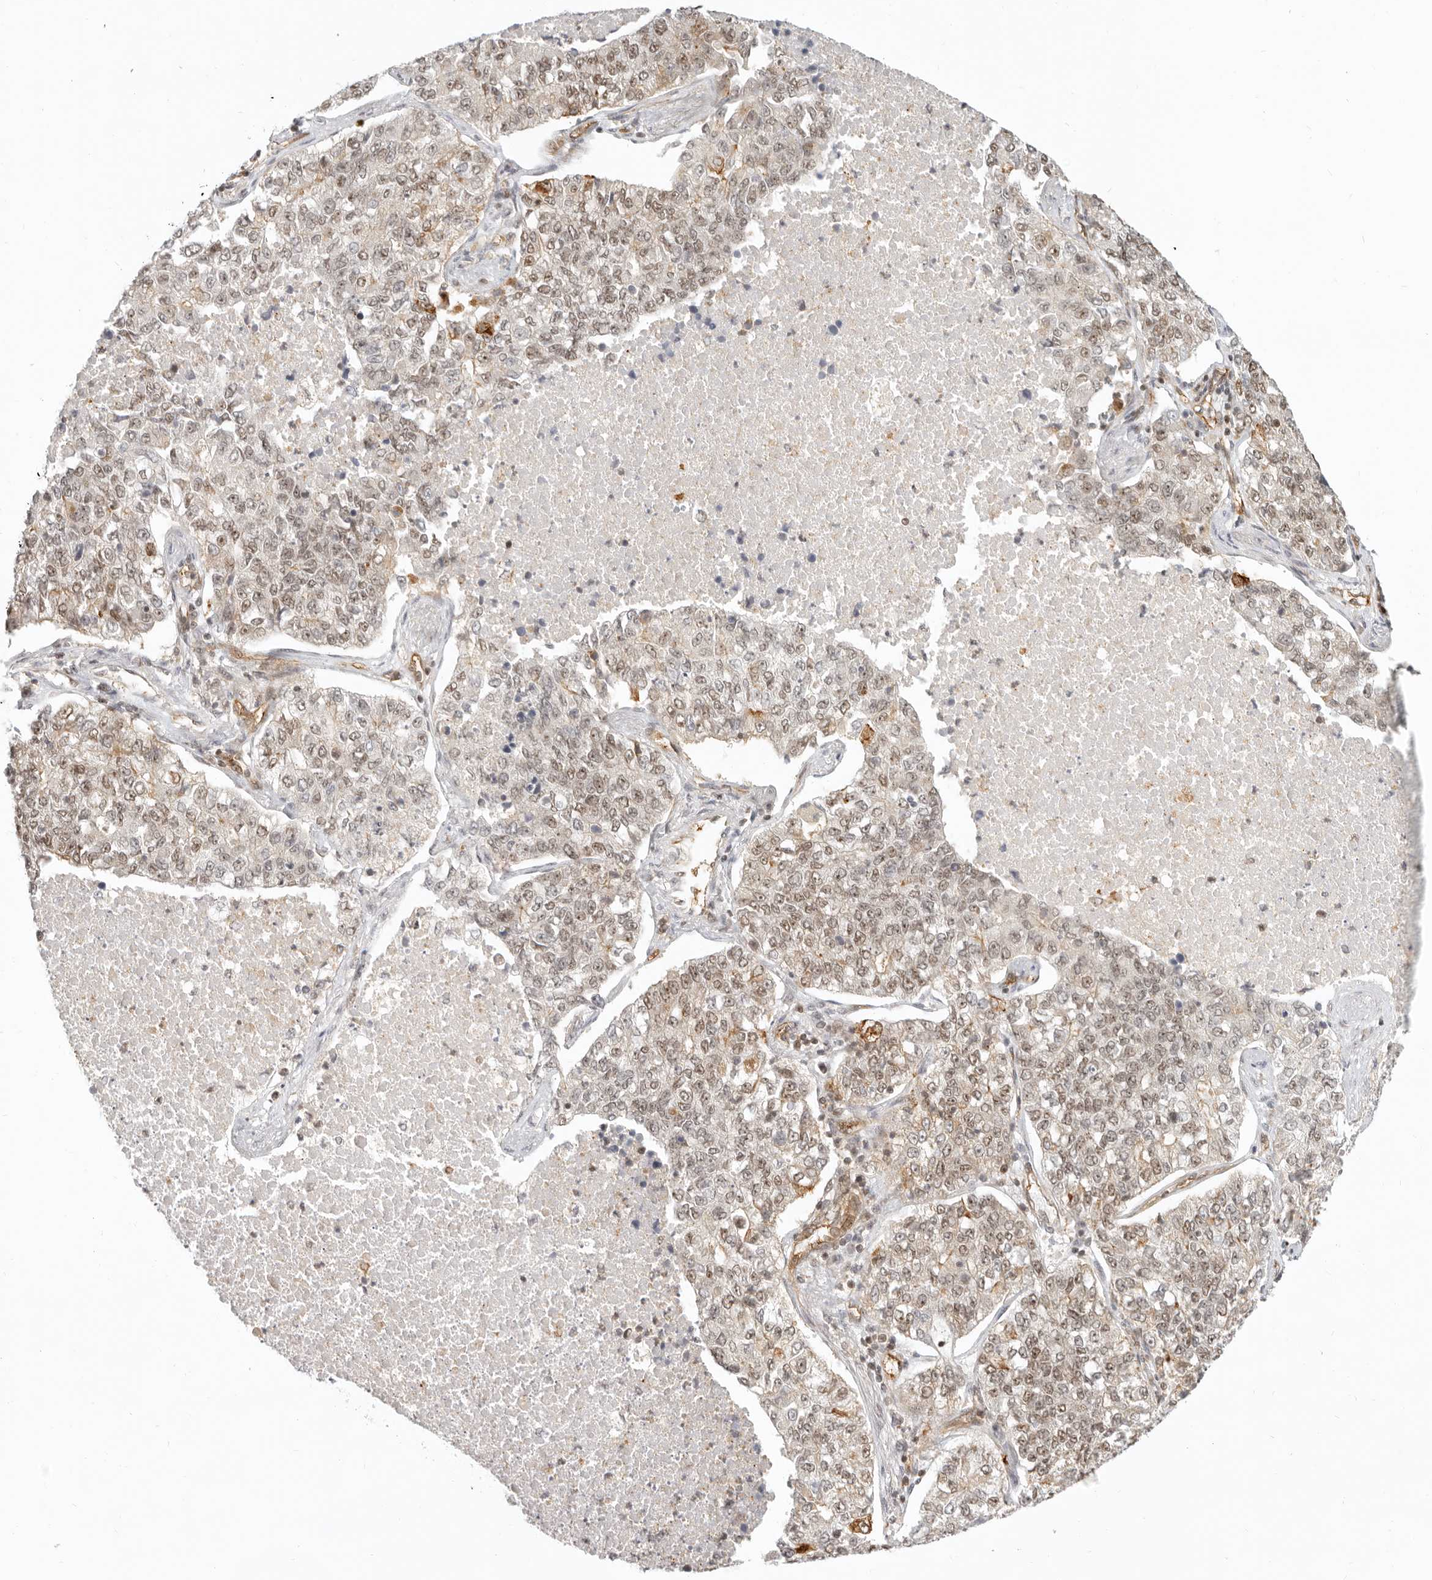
{"staining": {"intensity": "weak", "quantity": ">75%", "location": "cytoplasmic/membranous,nuclear"}, "tissue": "lung cancer", "cell_type": "Tumor cells", "image_type": "cancer", "snomed": [{"axis": "morphology", "description": "Adenocarcinoma, NOS"}, {"axis": "topography", "description": "Lung"}], "caption": "Human adenocarcinoma (lung) stained with a protein marker displays weak staining in tumor cells.", "gene": "BAP1", "patient": {"sex": "male", "age": 49}}